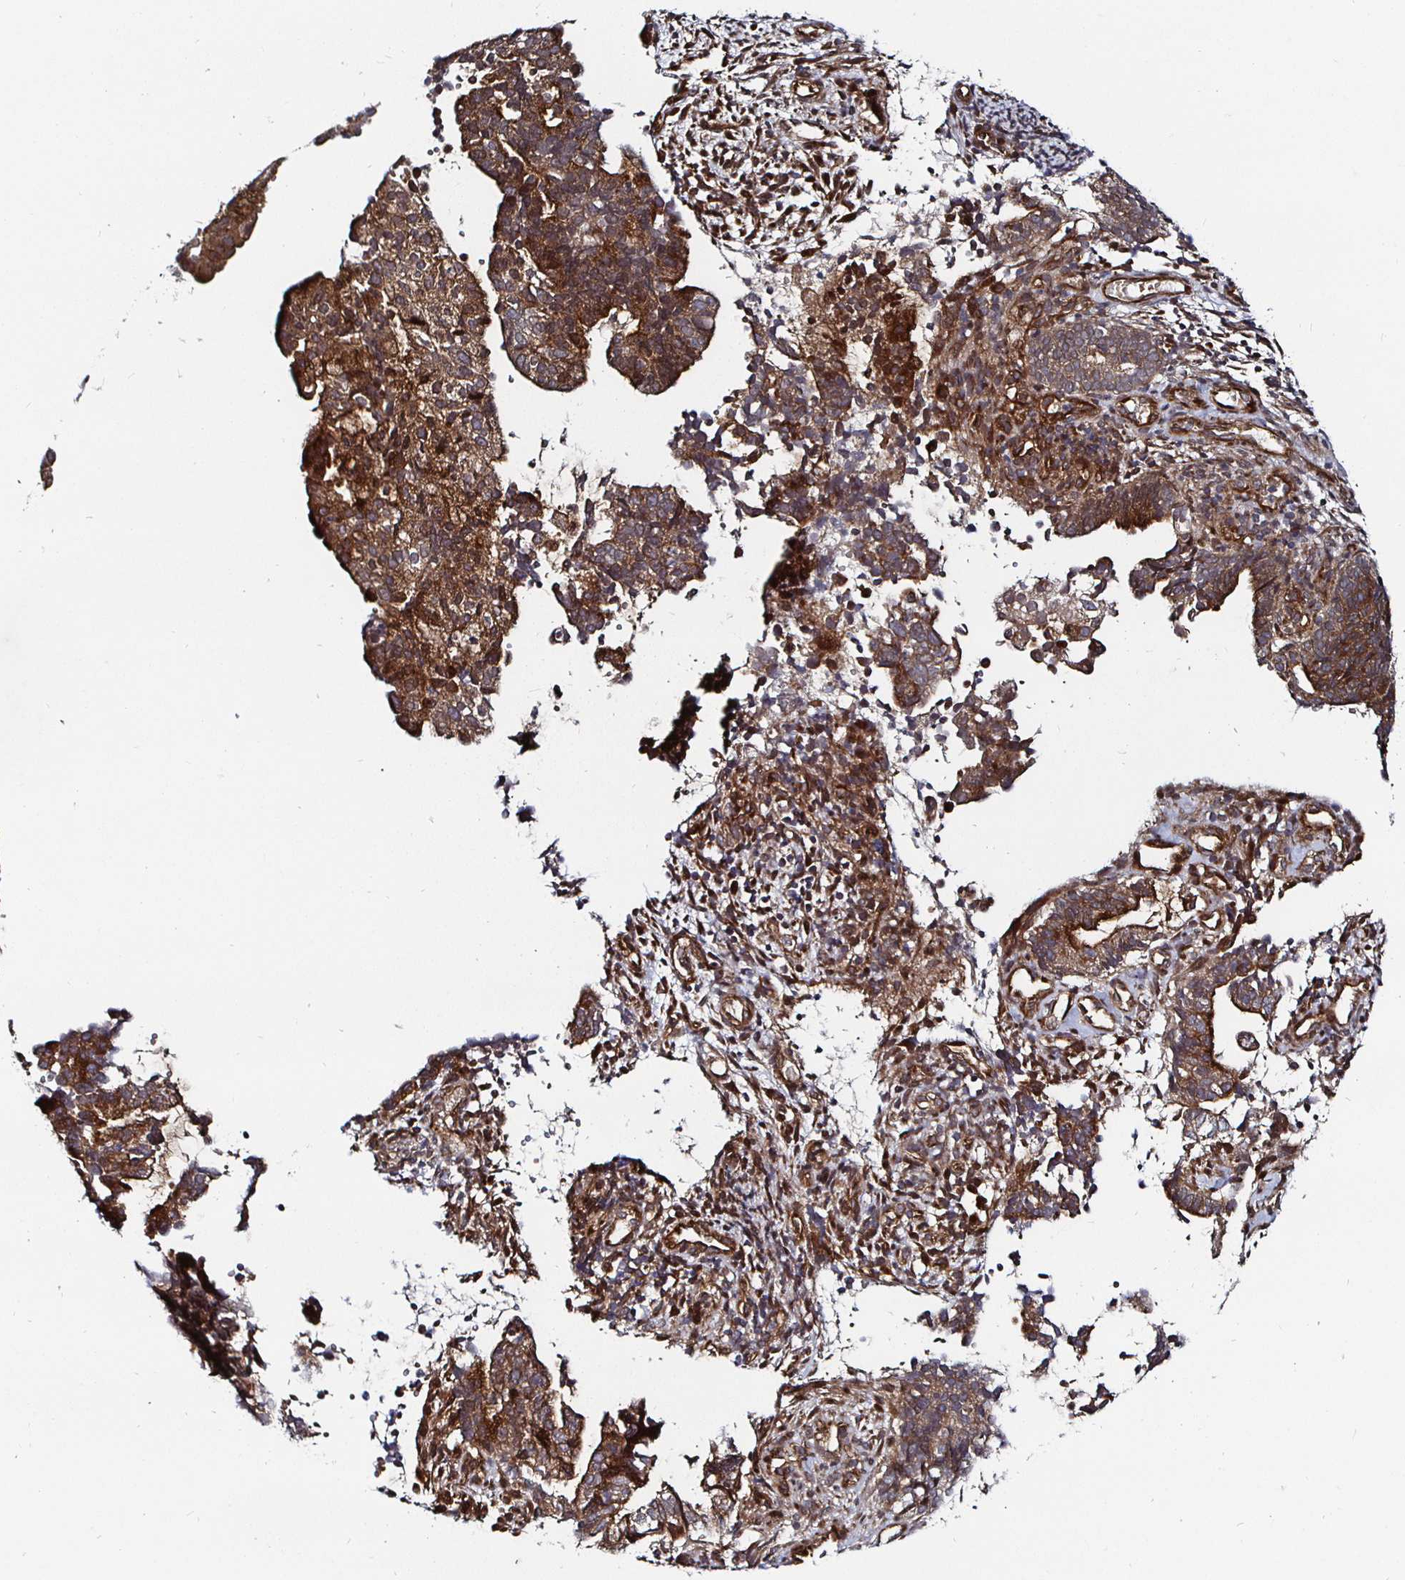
{"staining": {"intensity": "moderate", "quantity": ">75%", "location": "cytoplasmic/membranous"}, "tissue": "endometrial cancer", "cell_type": "Tumor cells", "image_type": "cancer", "snomed": [{"axis": "morphology", "description": "Adenocarcinoma, NOS"}, {"axis": "topography", "description": "Endometrium"}], "caption": "Tumor cells show moderate cytoplasmic/membranous staining in approximately >75% of cells in endometrial cancer (adenocarcinoma).", "gene": "TBKBP1", "patient": {"sex": "female", "age": 76}}